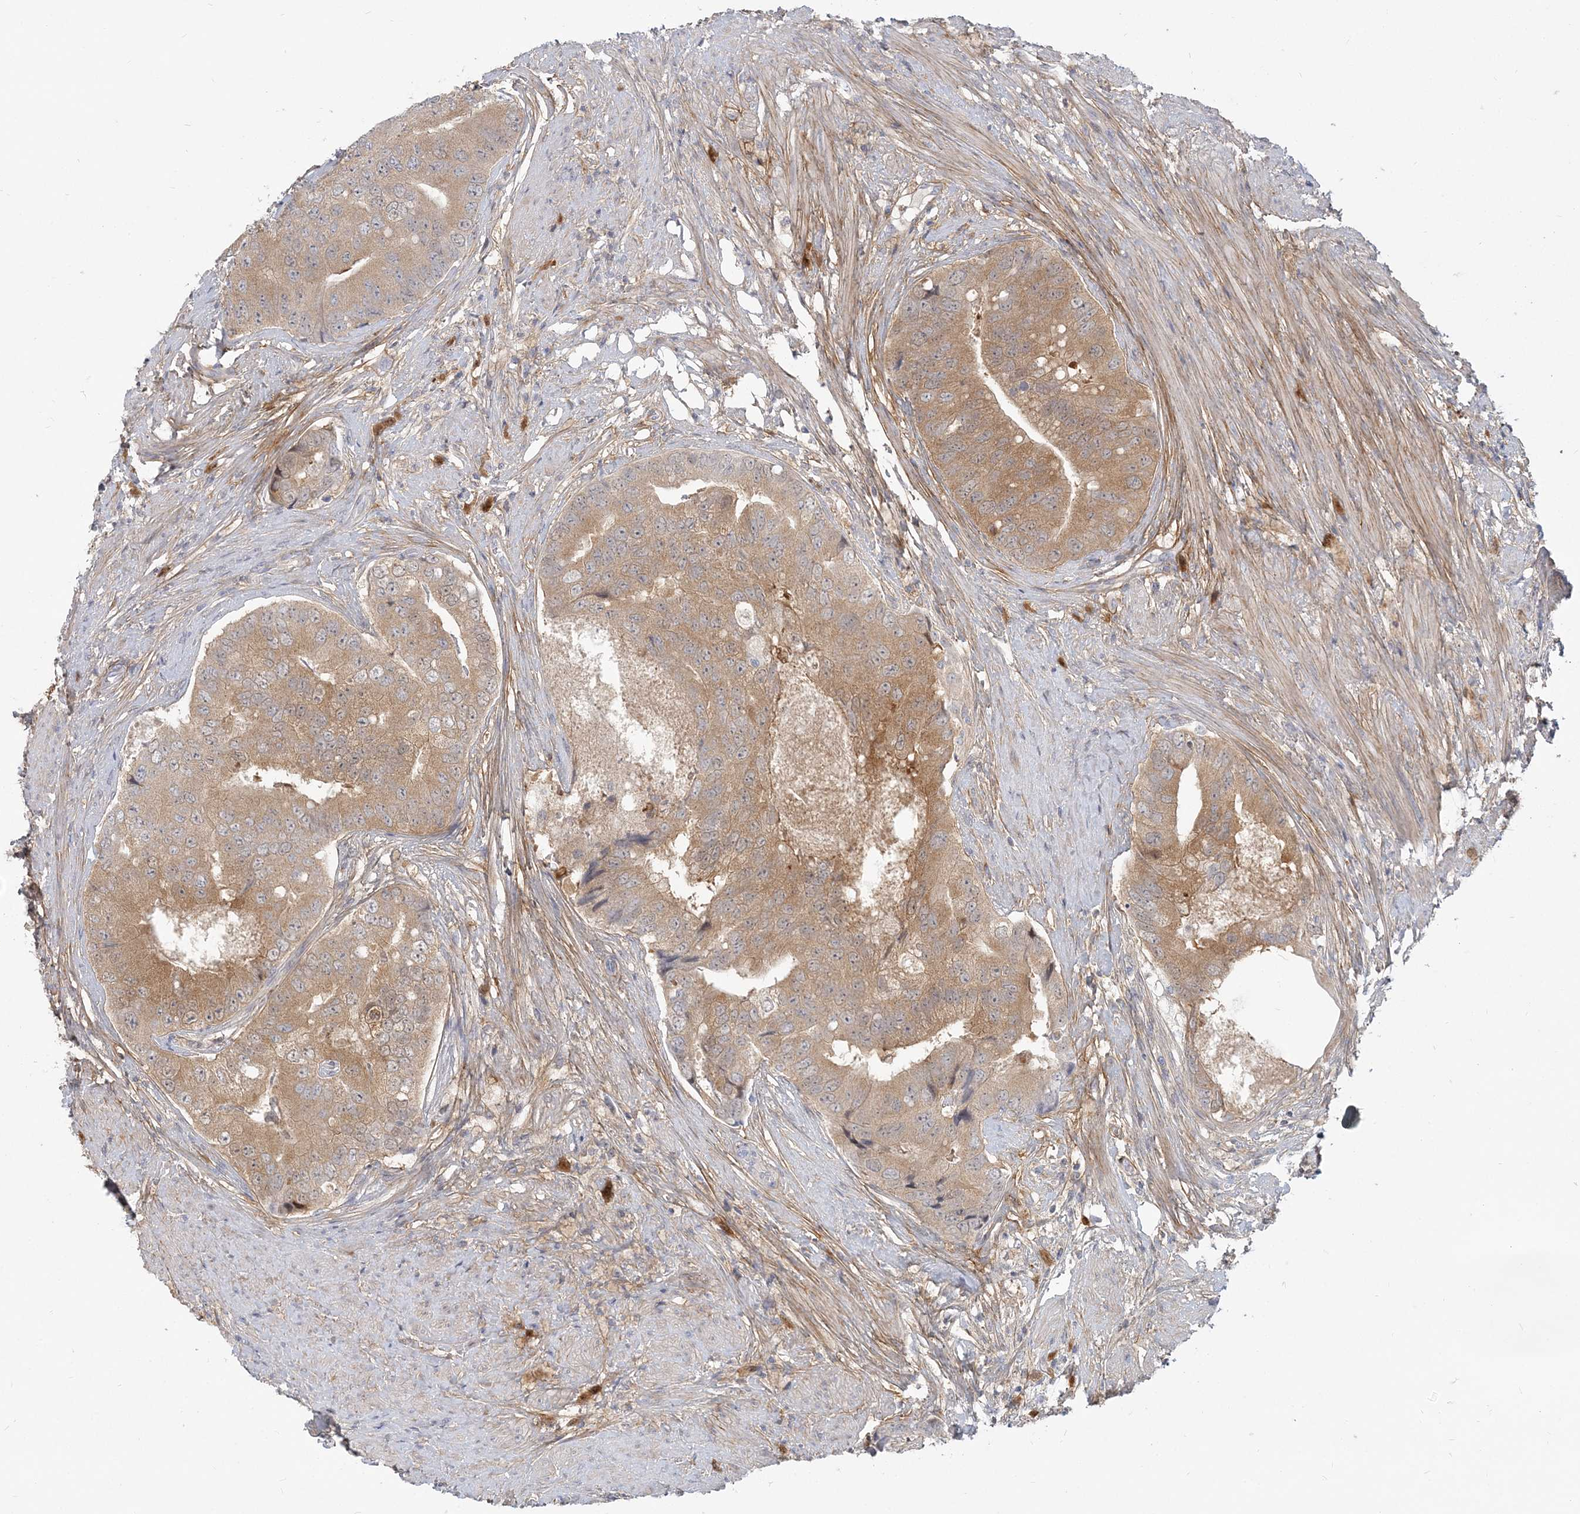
{"staining": {"intensity": "moderate", "quantity": ">75%", "location": "cytoplasmic/membranous"}, "tissue": "prostate cancer", "cell_type": "Tumor cells", "image_type": "cancer", "snomed": [{"axis": "morphology", "description": "Adenocarcinoma, High grade"}, {"axis": "topography", "description": "Prostate"}], "caption": "IHC of prostate high-grade adenocarcinoma demonstrates medium levels of moderate cytoplasmic/membranous expression in about >75% of tumor cells. The protein of interest is stained brown, and the nuclei are stained in blue (DAB IHC with brightfield microscopy, high magnification).", "gene": "GMPPA", "patient": {"sex": "male", "age": 70}}